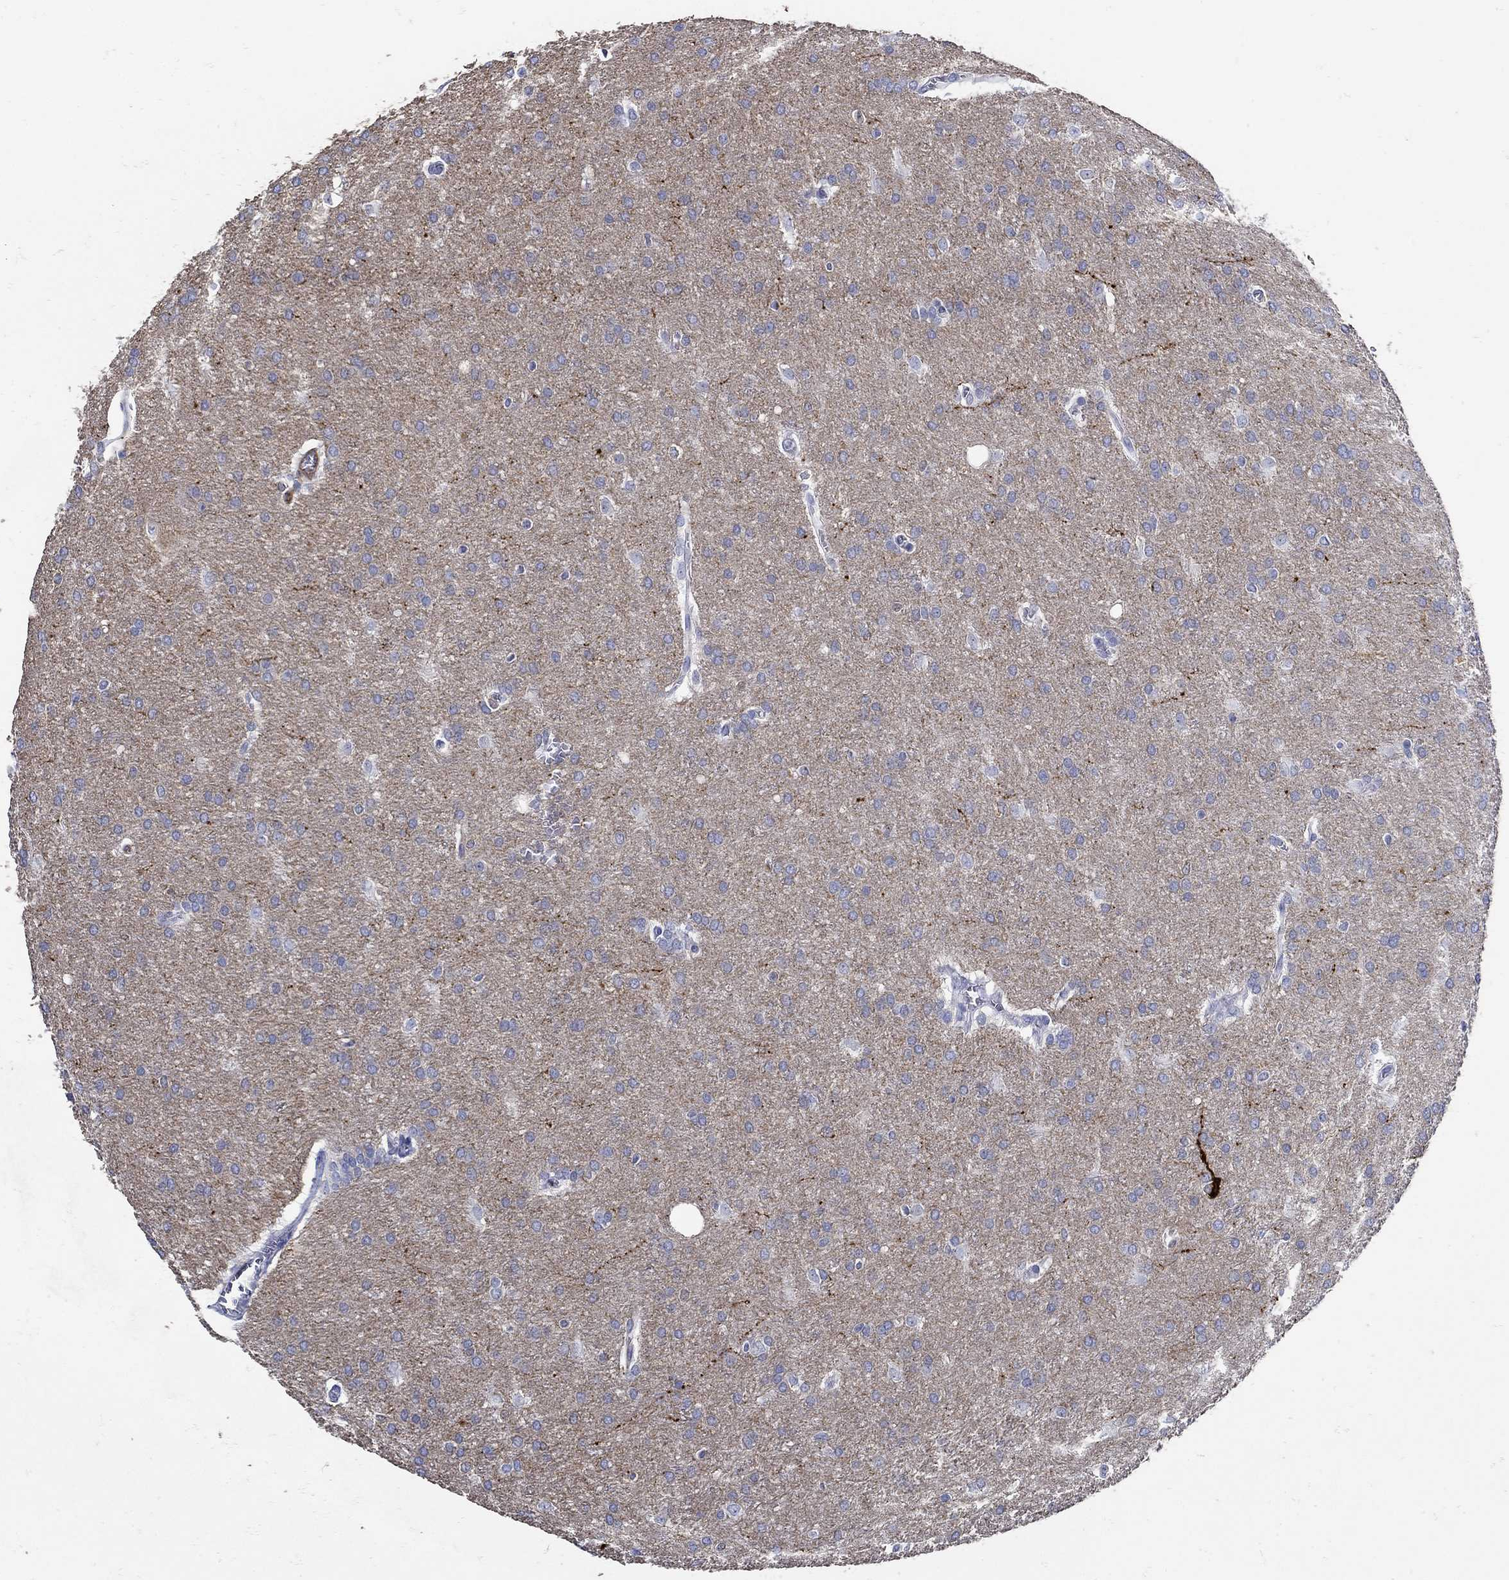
{"staining": {"intensity": "negative", "quantity": "none", "location": "none"}, "tissue": "glioma", "cell_type": "Tumor cells", "image_type": "cancer", "snomed": [{"axis": "morphology", "description": "Glioma, malignant, Low grade"}, {"axis": "topography", "description": "Brain"}], "caption": "Immunohistochemistry (IHC) image of neoplastic tissue: malignant low-grade glioma stained with DAB reveals no significant protein positivity in tumor cells.", "gene": "NOS1", "patient": {"sex": "female", "age": 32}}